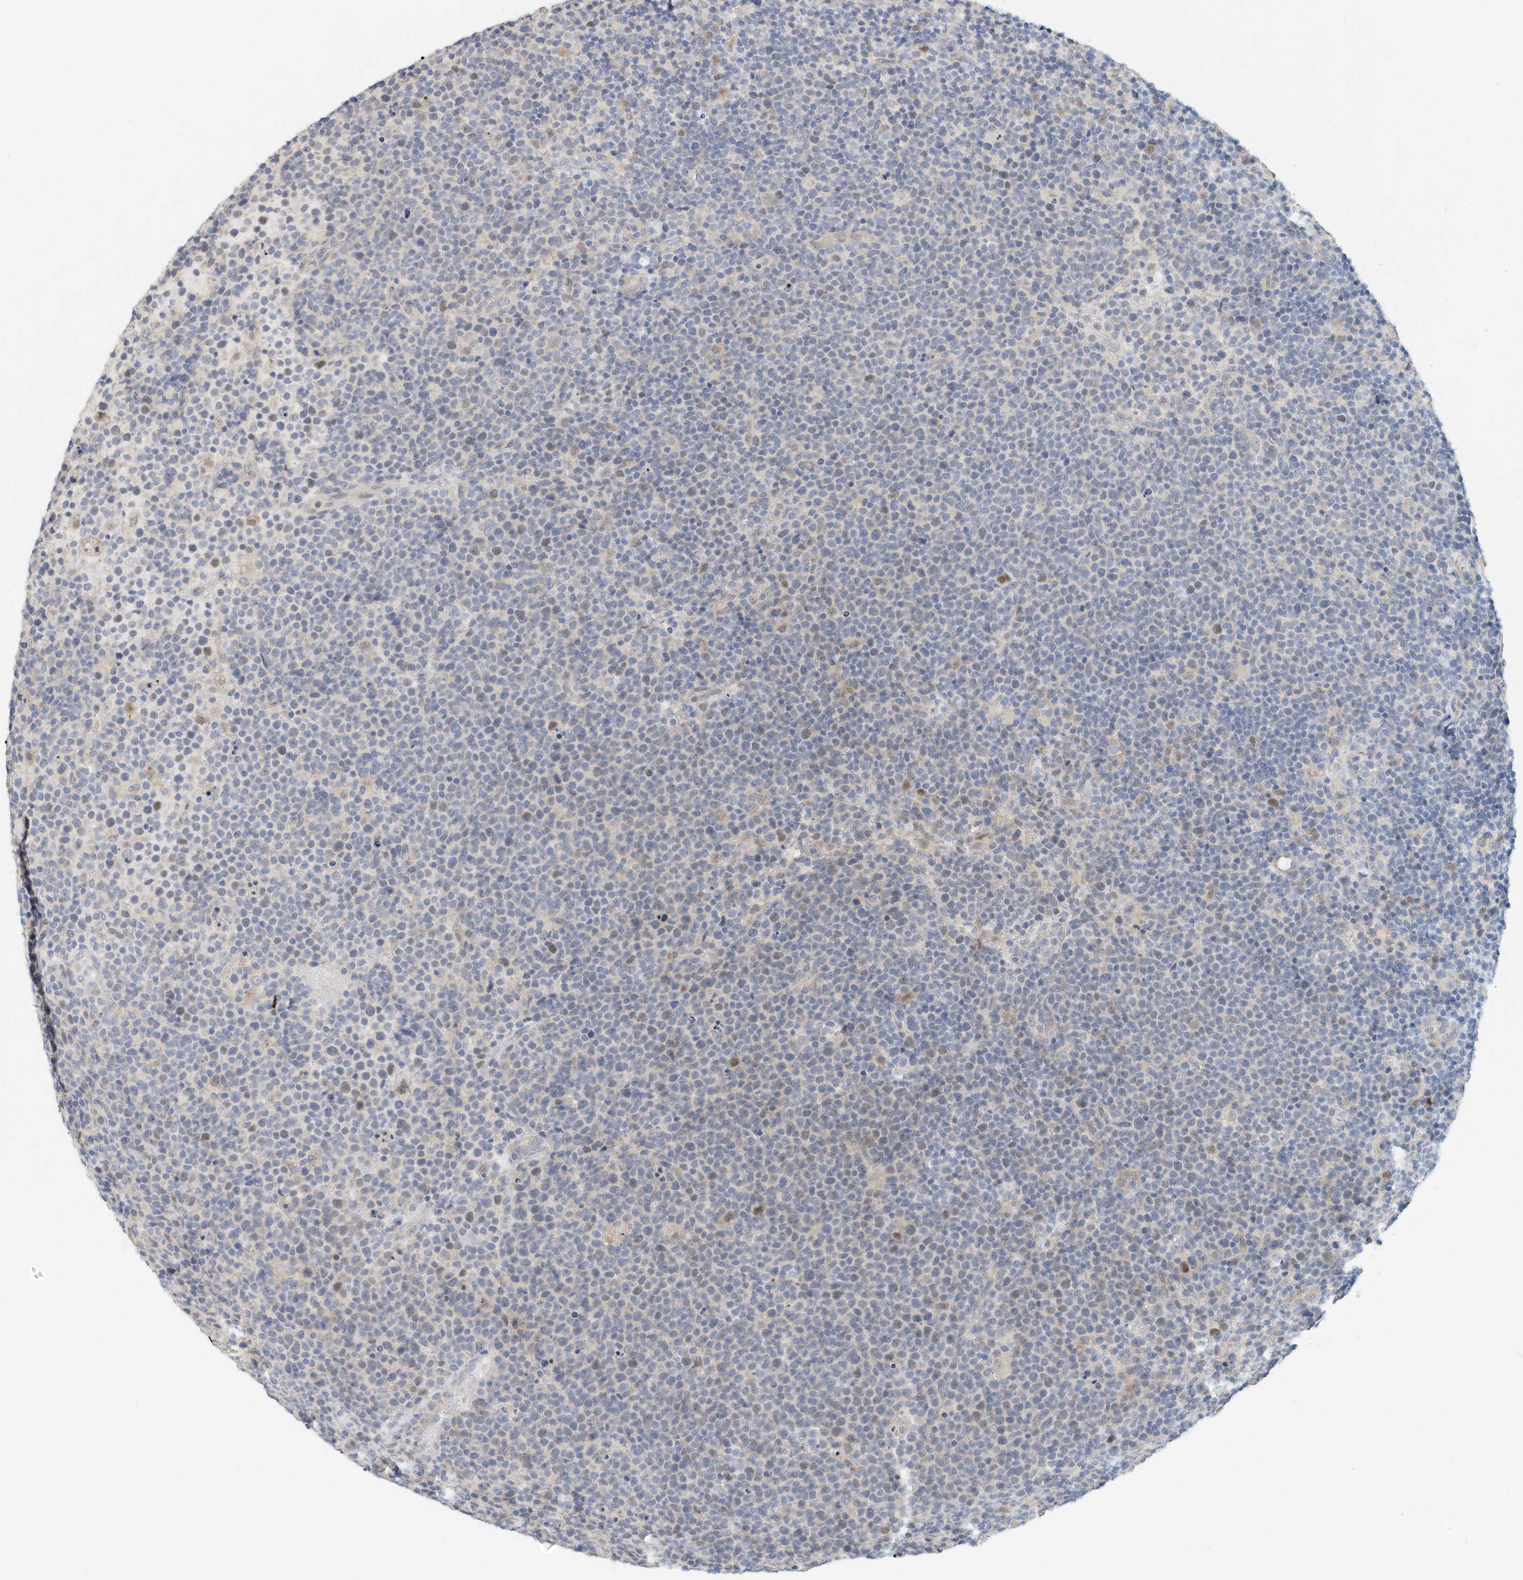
{"staining": {"intensity": "negative", "quantity": "none", "location": "none"}, "tissue": "lymphoma", "cell_type": "Tumor cells", "image_type": "cancer", "snomed": [{"axis": "morphology", "description": "Malignant lymphoma, non-Hodgkin's type, High grade"}, {"axis": "topography", "description": "Lymph node"}], "caption": "A high-resolution image shows immunohistochemistry staining of lymphoma, which shows no significant expression in tumor cells.", "gene": "ARHGAP28", "patient": {"sex": "male", "age": 61}}